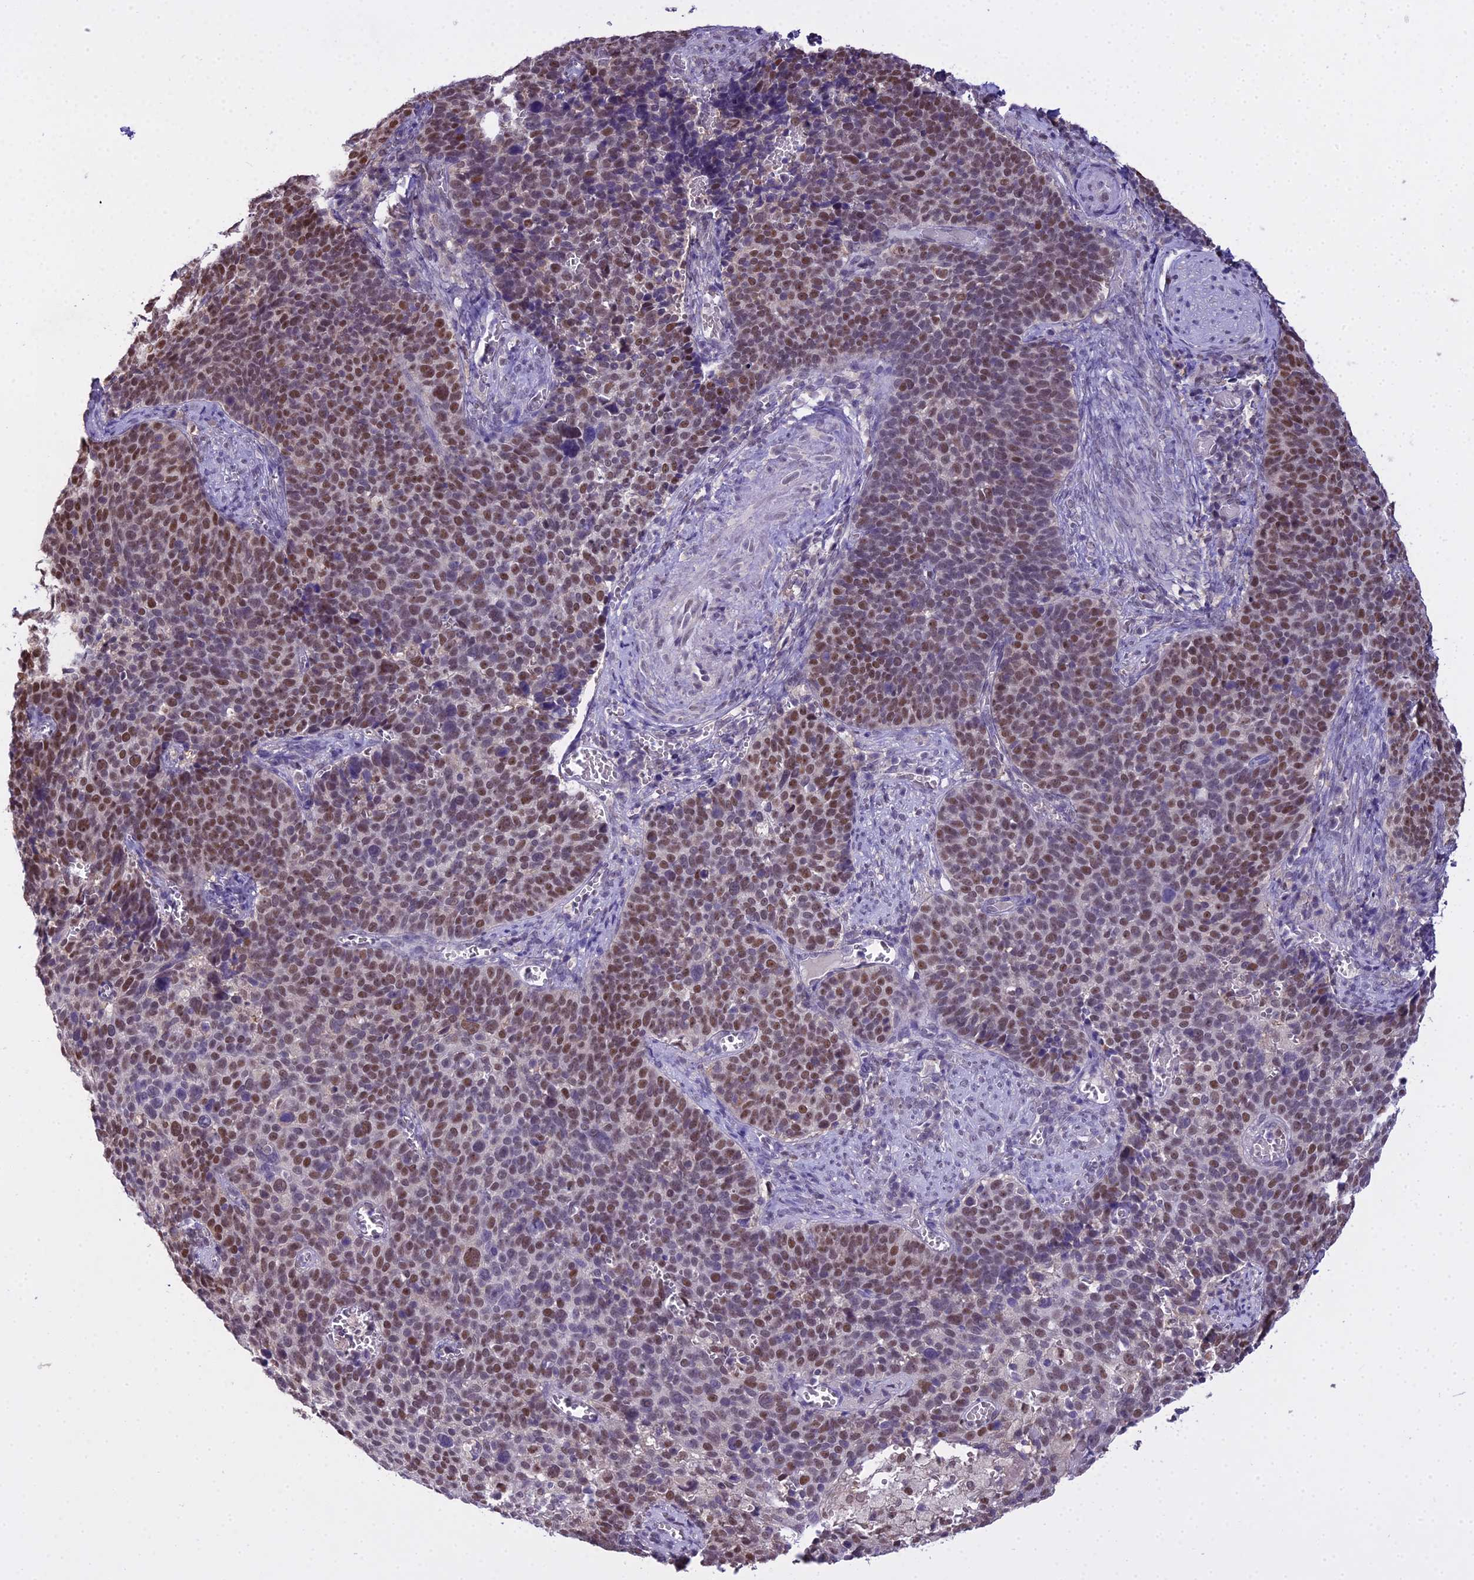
{"staining": {"intensity": "moderate", "quantity": ">75%", "location": "nuclear"}, "tissue": "cervical cancer", "cell_type": "Tumor cells", "image_type": "cancer", "snomed": [{"axis": "morphology", "description": "Normal tissue, NOS"}, {"axis": "morphology", "description": "Squamous cell carcinoma, NOS"}, {"axis": "topography", "description": "Cervix"}], "caption": "IHC of human cervical cancer displays medium levels of moderate nuclear expression in approximately >75% of tumor cells.", "gene": "MAT2A", "patient": {"sex": "female", "age": 39}}